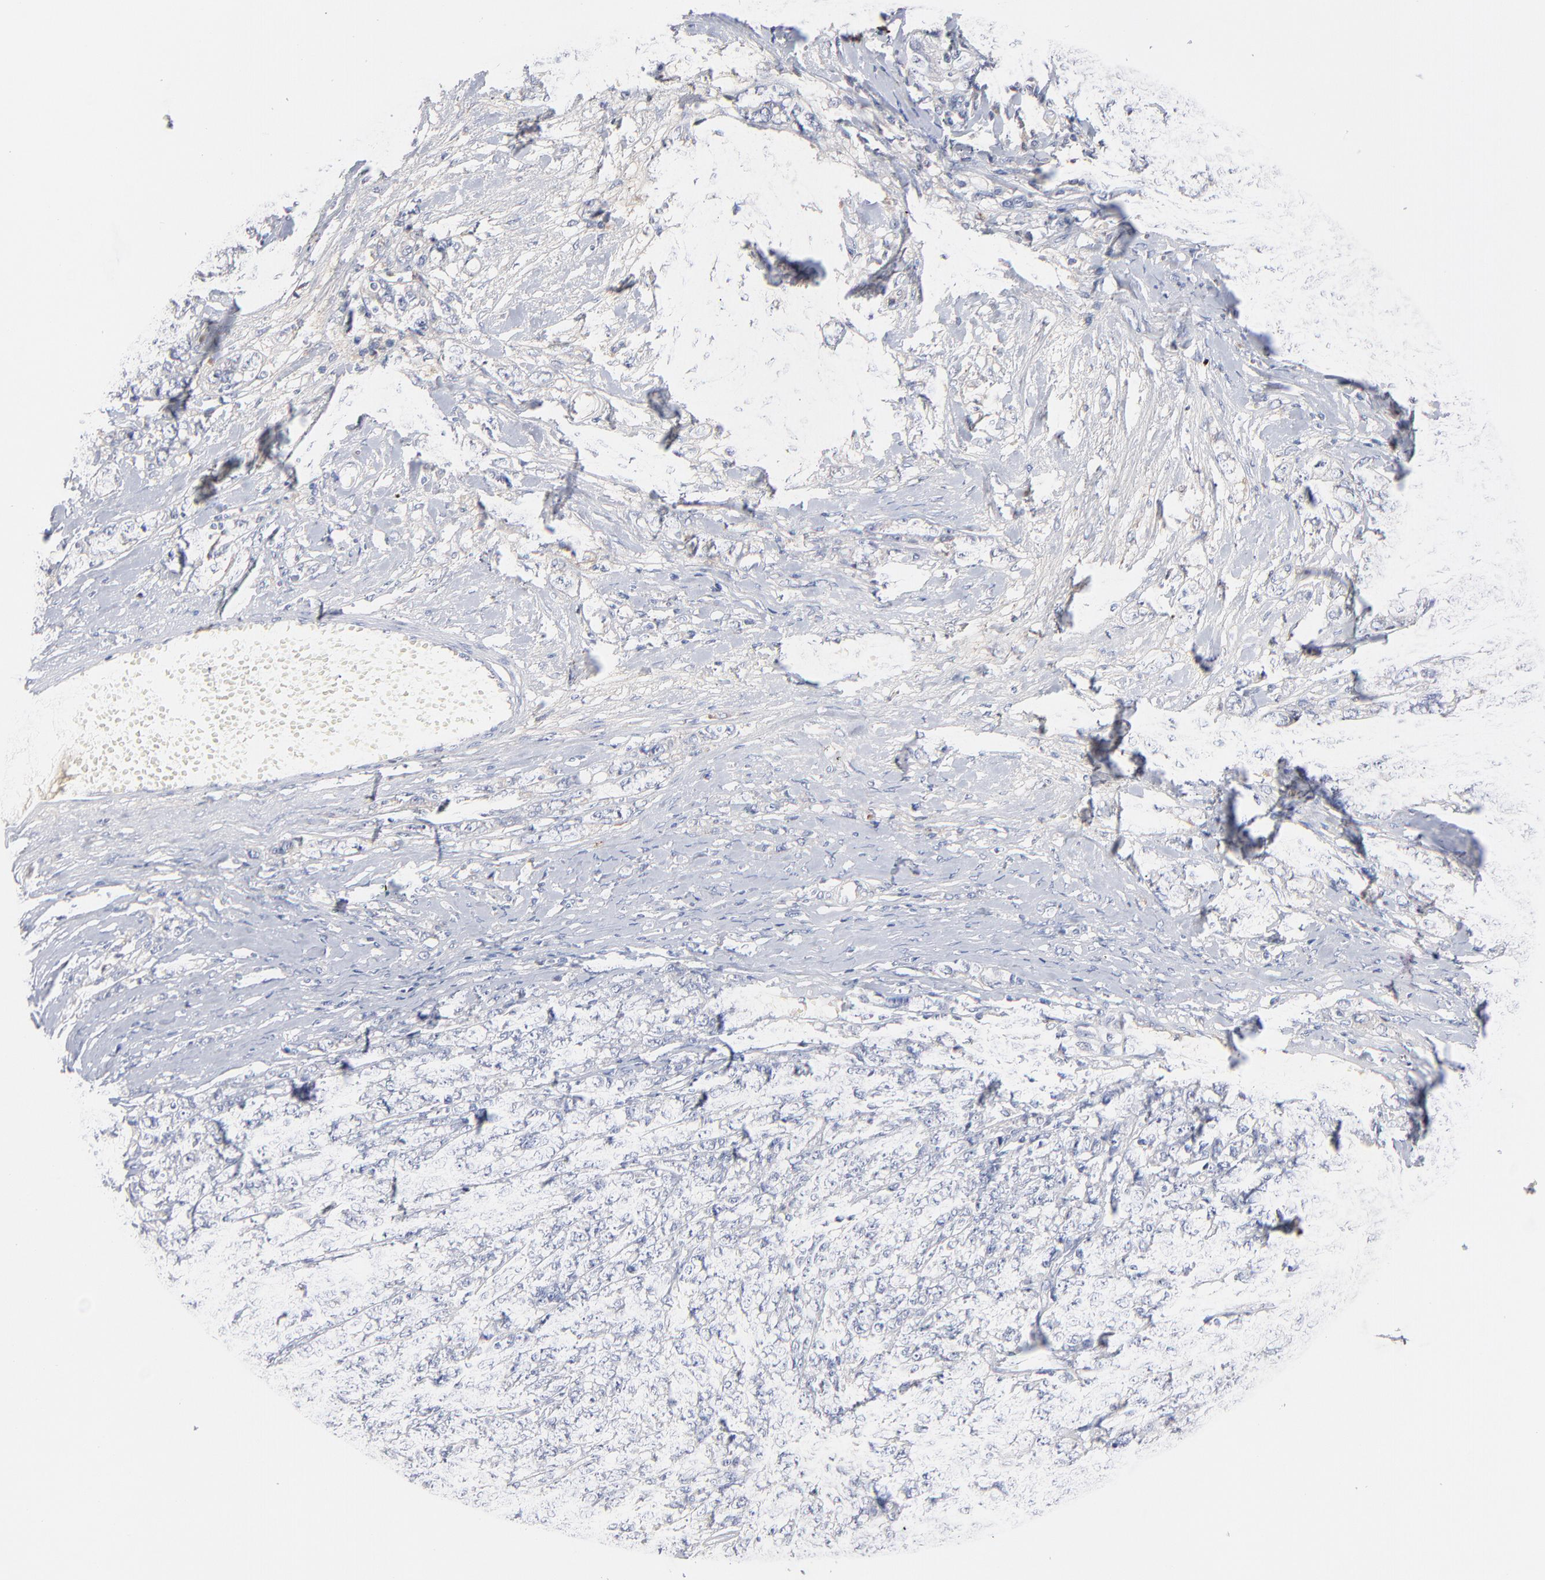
{"staining": {"intensity": "negative", "quantity": "none", "location": "none"}, "tissue": "ovarian cancer", "cell_type": "Tumor cells", "image_type": "cancer", "snomed": [{"axis": "morphology", "description": "Cystadenocarcinoma, serous, NOS"}, {"axis": "topography", "description": "Ovary"}], "caption": "Tumor cells are negative for protein expression in human serous cystadenocarcinoma (ovarian).", "gene": "F12", "patient": {"sex": "female", "age": 71}}